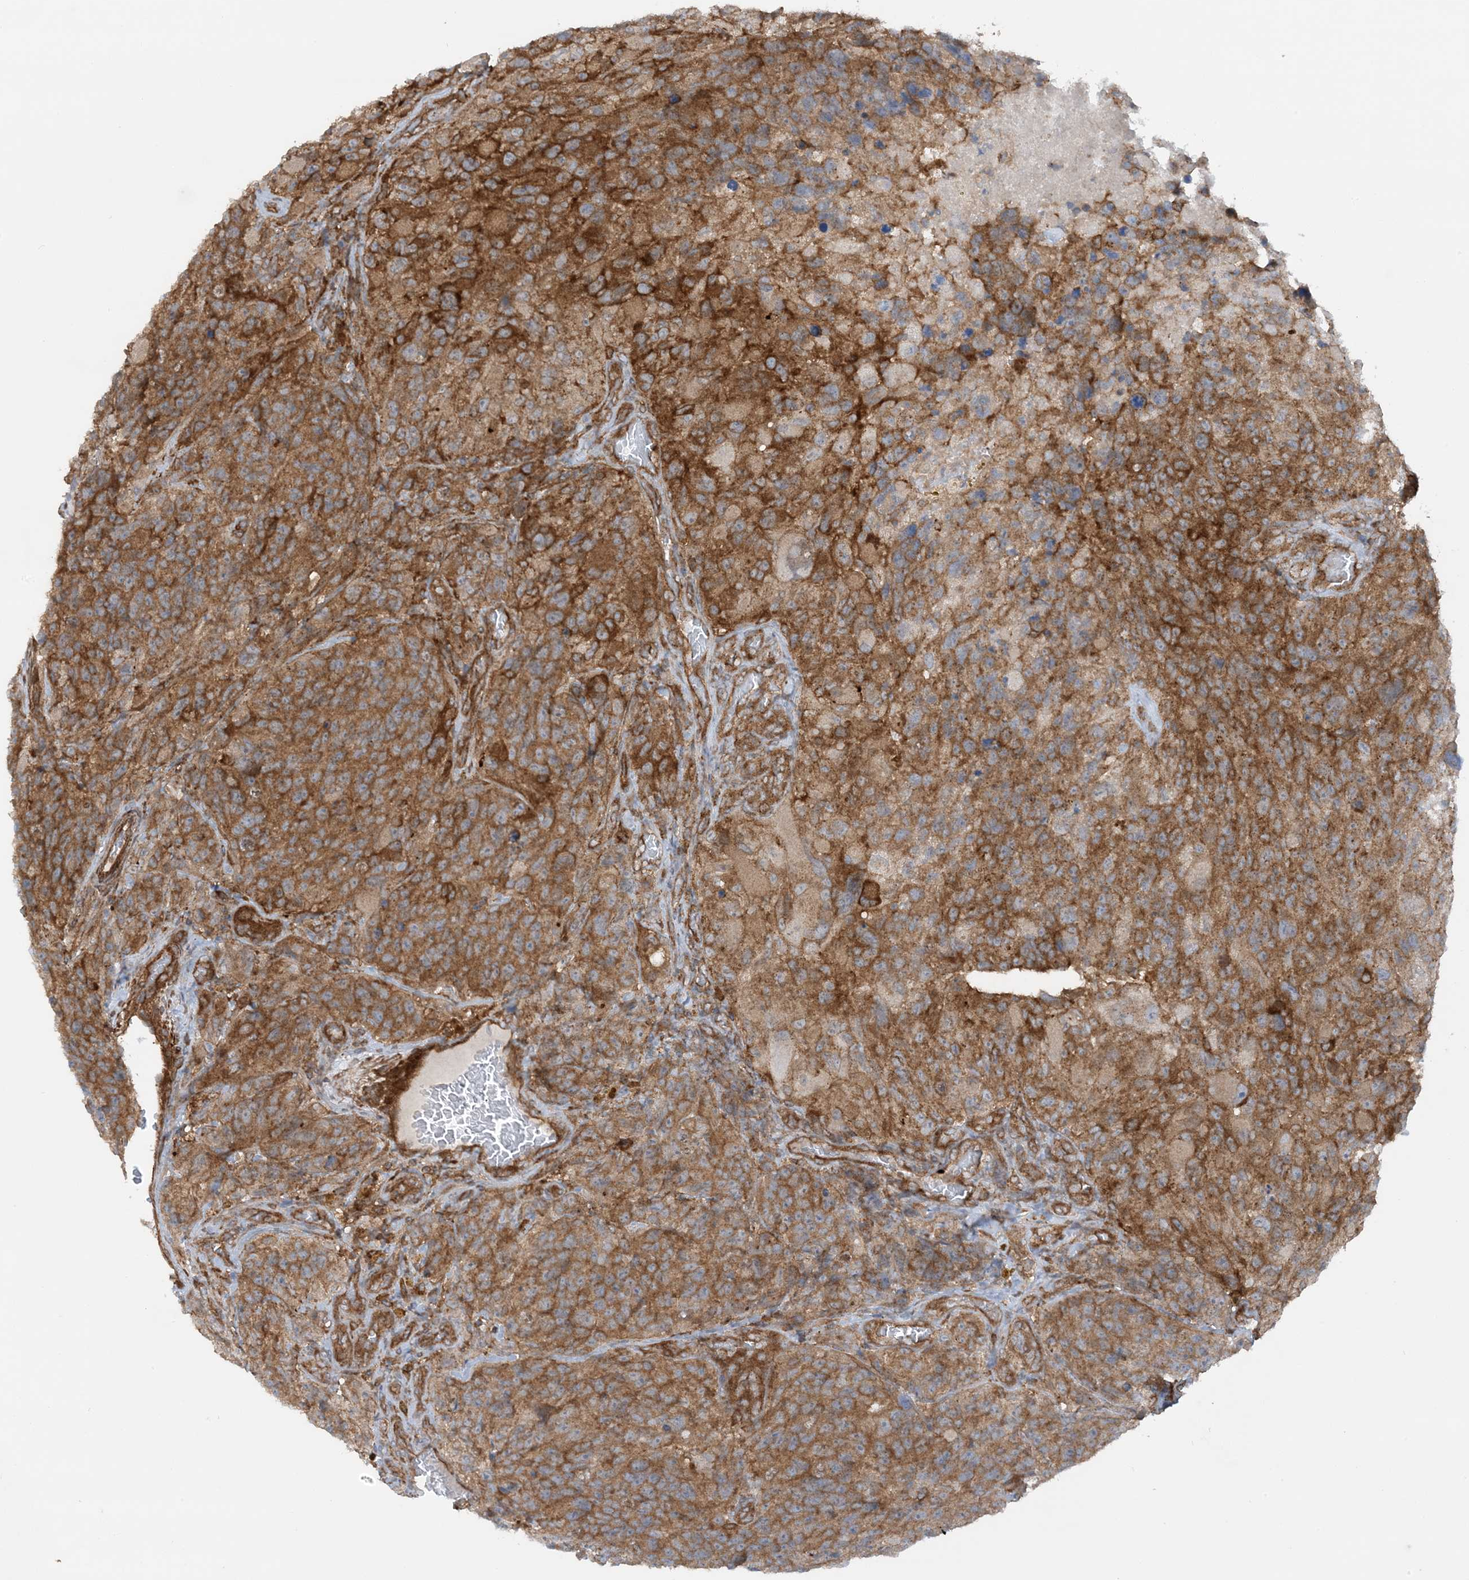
{"staining": {"intensity": "strong", "quantity": ">75%", "location": "cytoplasmic/membranous"}, "tissue": "glioma", "cell_type": "Tumor cells", "image_type": "cancer", "snomed": [{"axis": "morphology", "description": "Glioma, malignant, High grade"}, {"axis": "topography", "description": "Brain"}], "caption": "High-grade glioma (malignant) stained with a brown dye displays strong cytoplasmic/membranous positive positivity in approximately >75% of tumor cells.", "gene": "STAM2", "patient": {"sex": "male", "age": 69}}